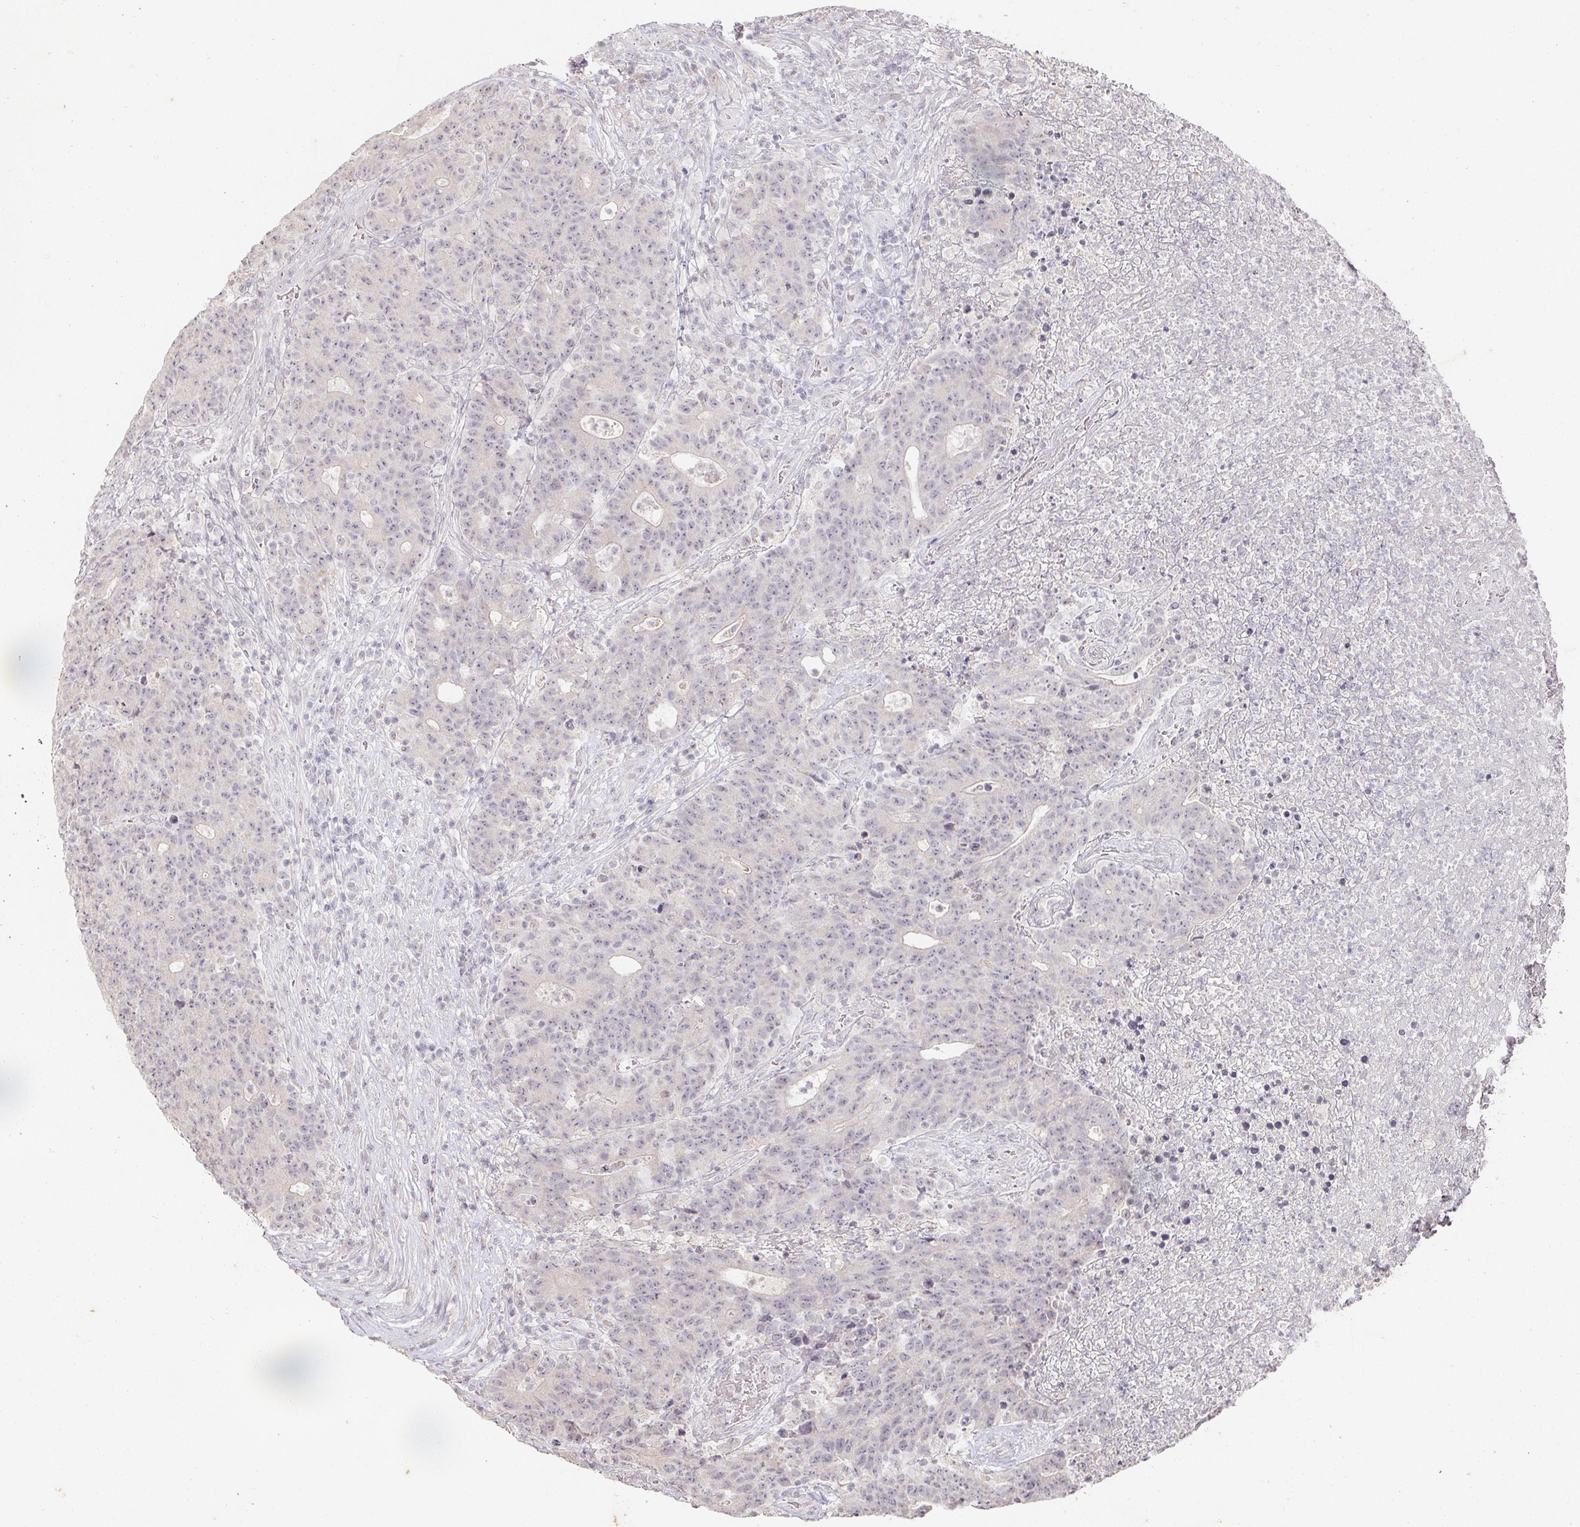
{"staining": {"intensity": "negative", "quantity": "none", "location": "none"}, "tissue": "colorectal cancer", "cell_type": "Tumor cells", "image_type": "cancer", "snomed": [{"axis": "morphology", "description": "Adenocarcinoma, NOS"}, {"axis": "topography", "description": "Colon"}], "caption": "Immunohistochemical staining of colorectal adenocarcinoma reveals no significant expression in tumor cells.", "gene": "CAPN5", "patient": {"sex": "female", "age": 75}}